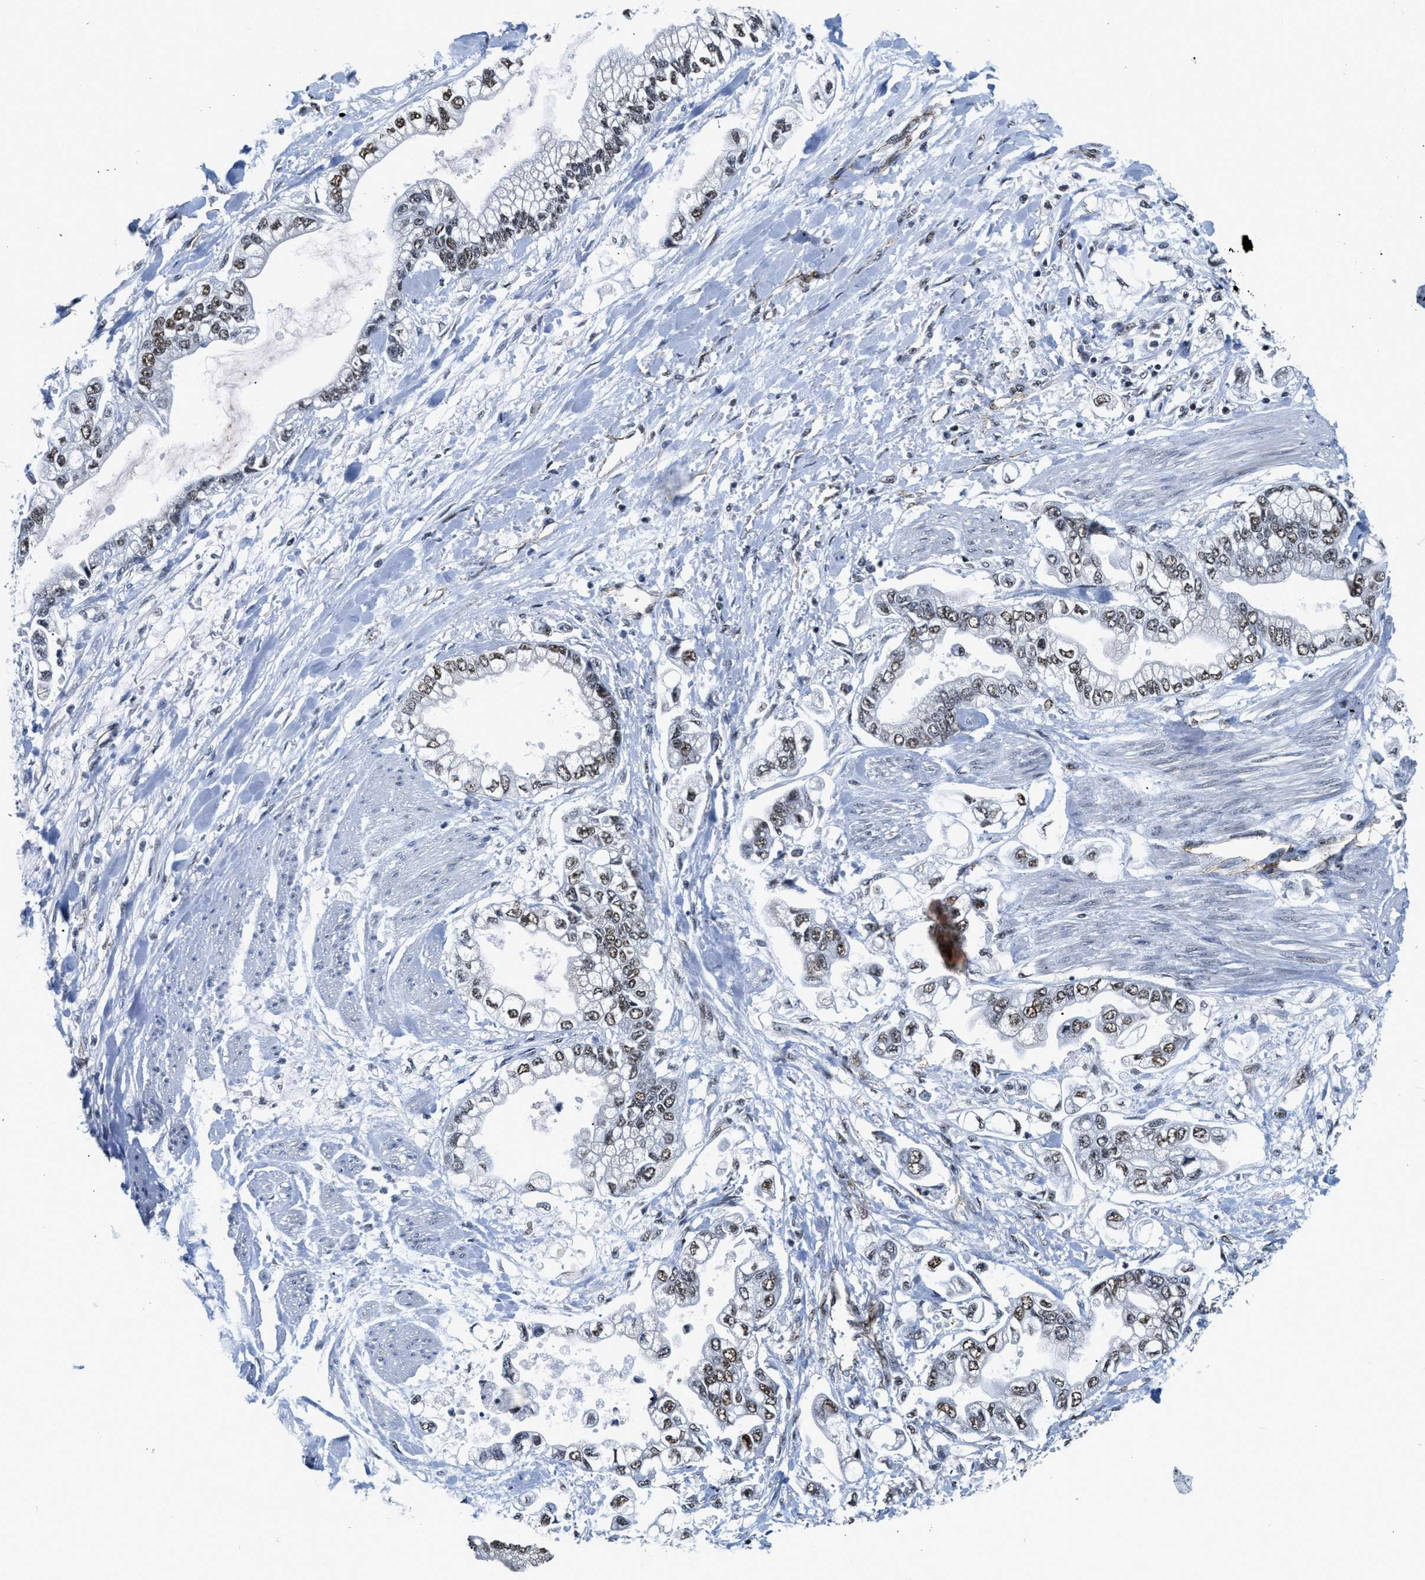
{"staining": {"intensity": "weak", "quantity": ">75%", "location": "nuclear"}, "tissue": "stomach cancer", "cell_type": "Tumor cells", "image_type": "cancer", "snomed": [{"axis": "morphology", "description": "Normal tissue, NOS"}, {"axis": "morphology", "description": "Adenocarcinoma, NOS"}, {"axis": "topography", "description": "Stomach"}], "caption": "Weak nuclear expression is identified in about >75% of tumor cells in stomach cancer.", "gene": "CCNE1", "patient": {"sex": "male", "age": 62}}